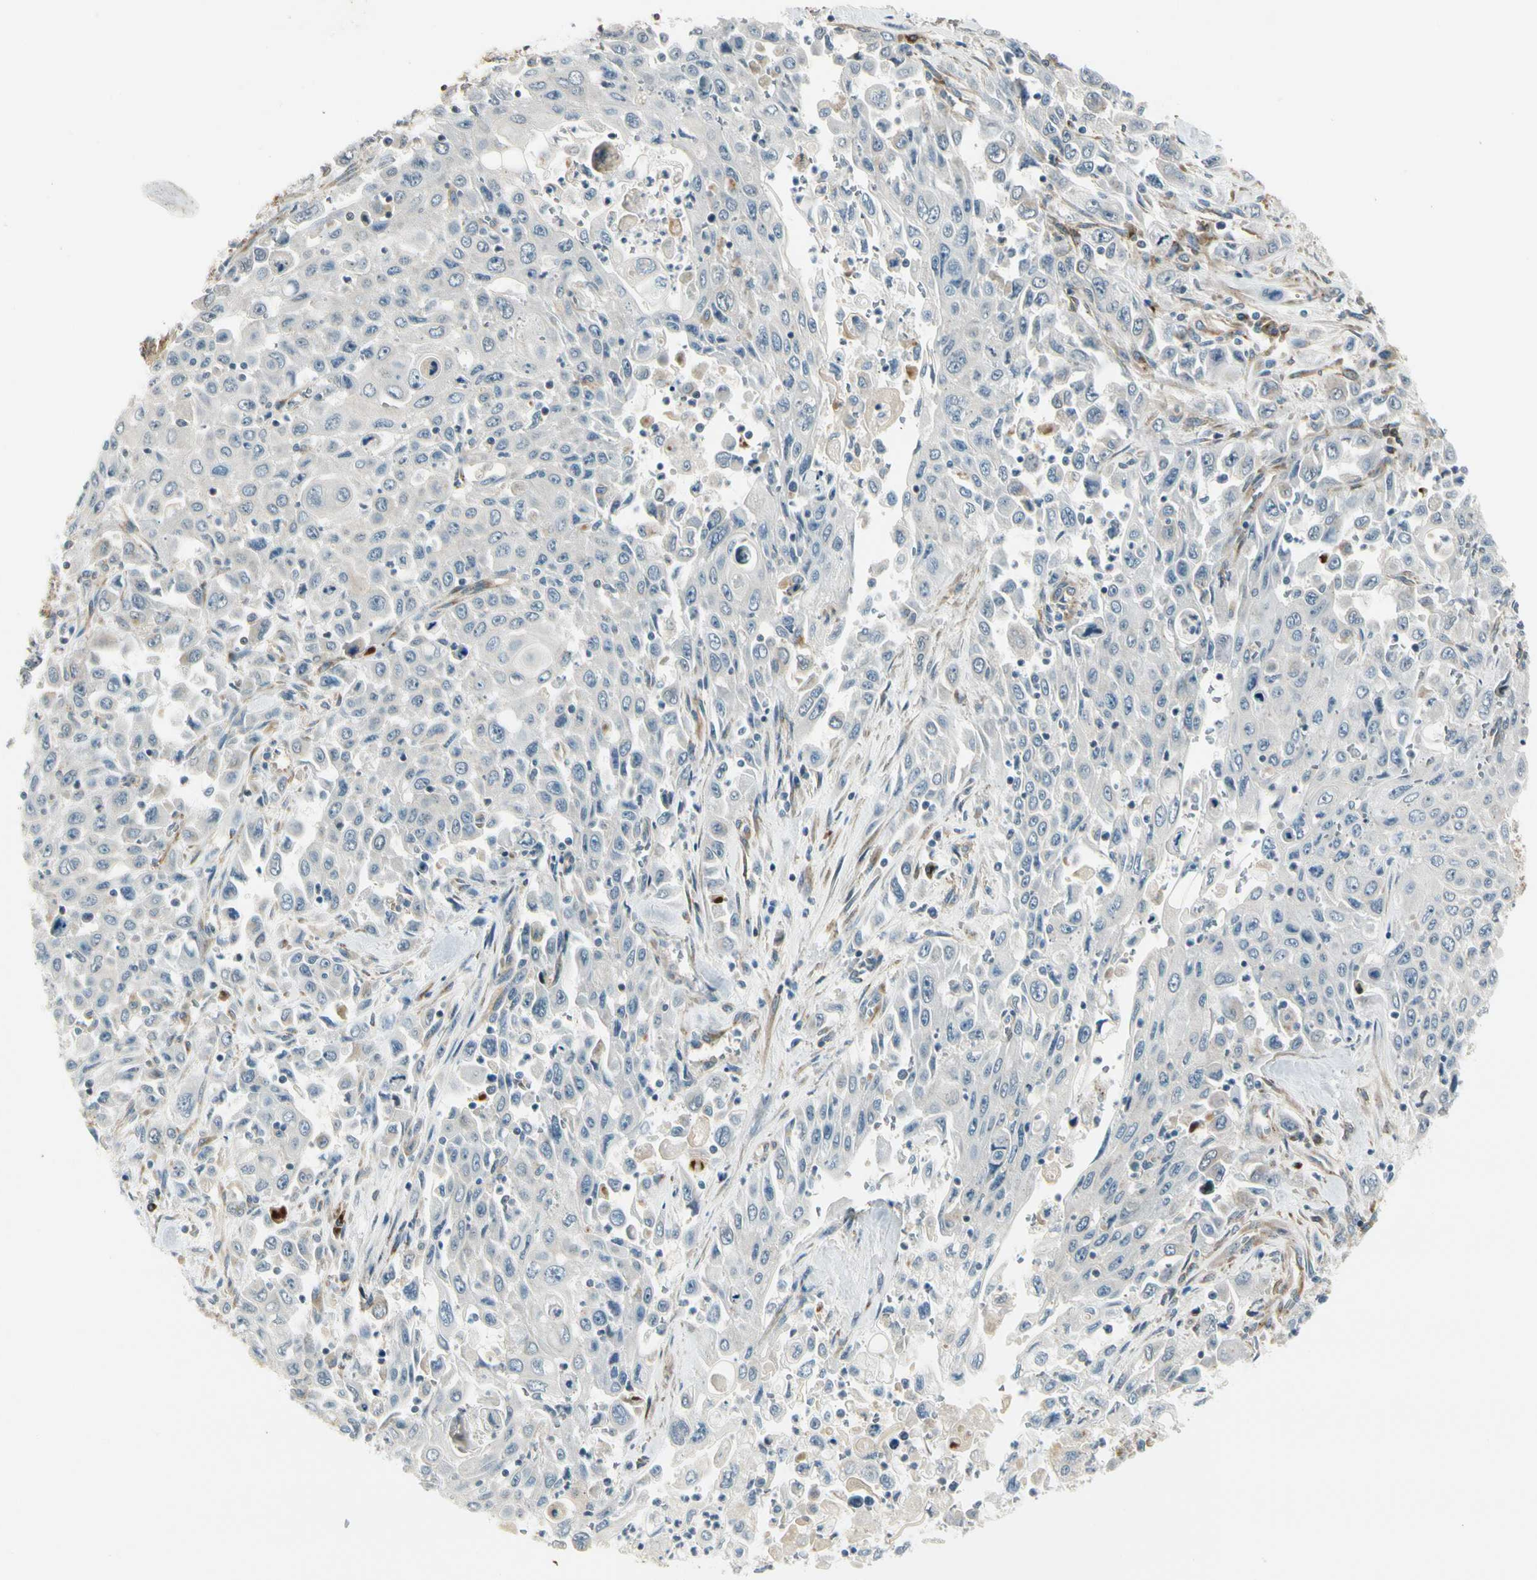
{"staining": {"intensity": "weak", "quantity": "<25%", "location": "cytoplasmic/membranous"}, "tissue": "pancreatic cancer", "cell_type": "Tumor cells", "image_type": "cancer", "snomed": [{"axis": "morphology", "description": "Adenocarcinoma, NOS"}, {"axis": "topography", "description": "Pancreas"}], "caption": "DAB immunohistochemical staining of human pancreatic cancer shows no significant expression in tumor cells.", "gene": "MANSC1", "patient": {"sex": "male", "age": 70}}